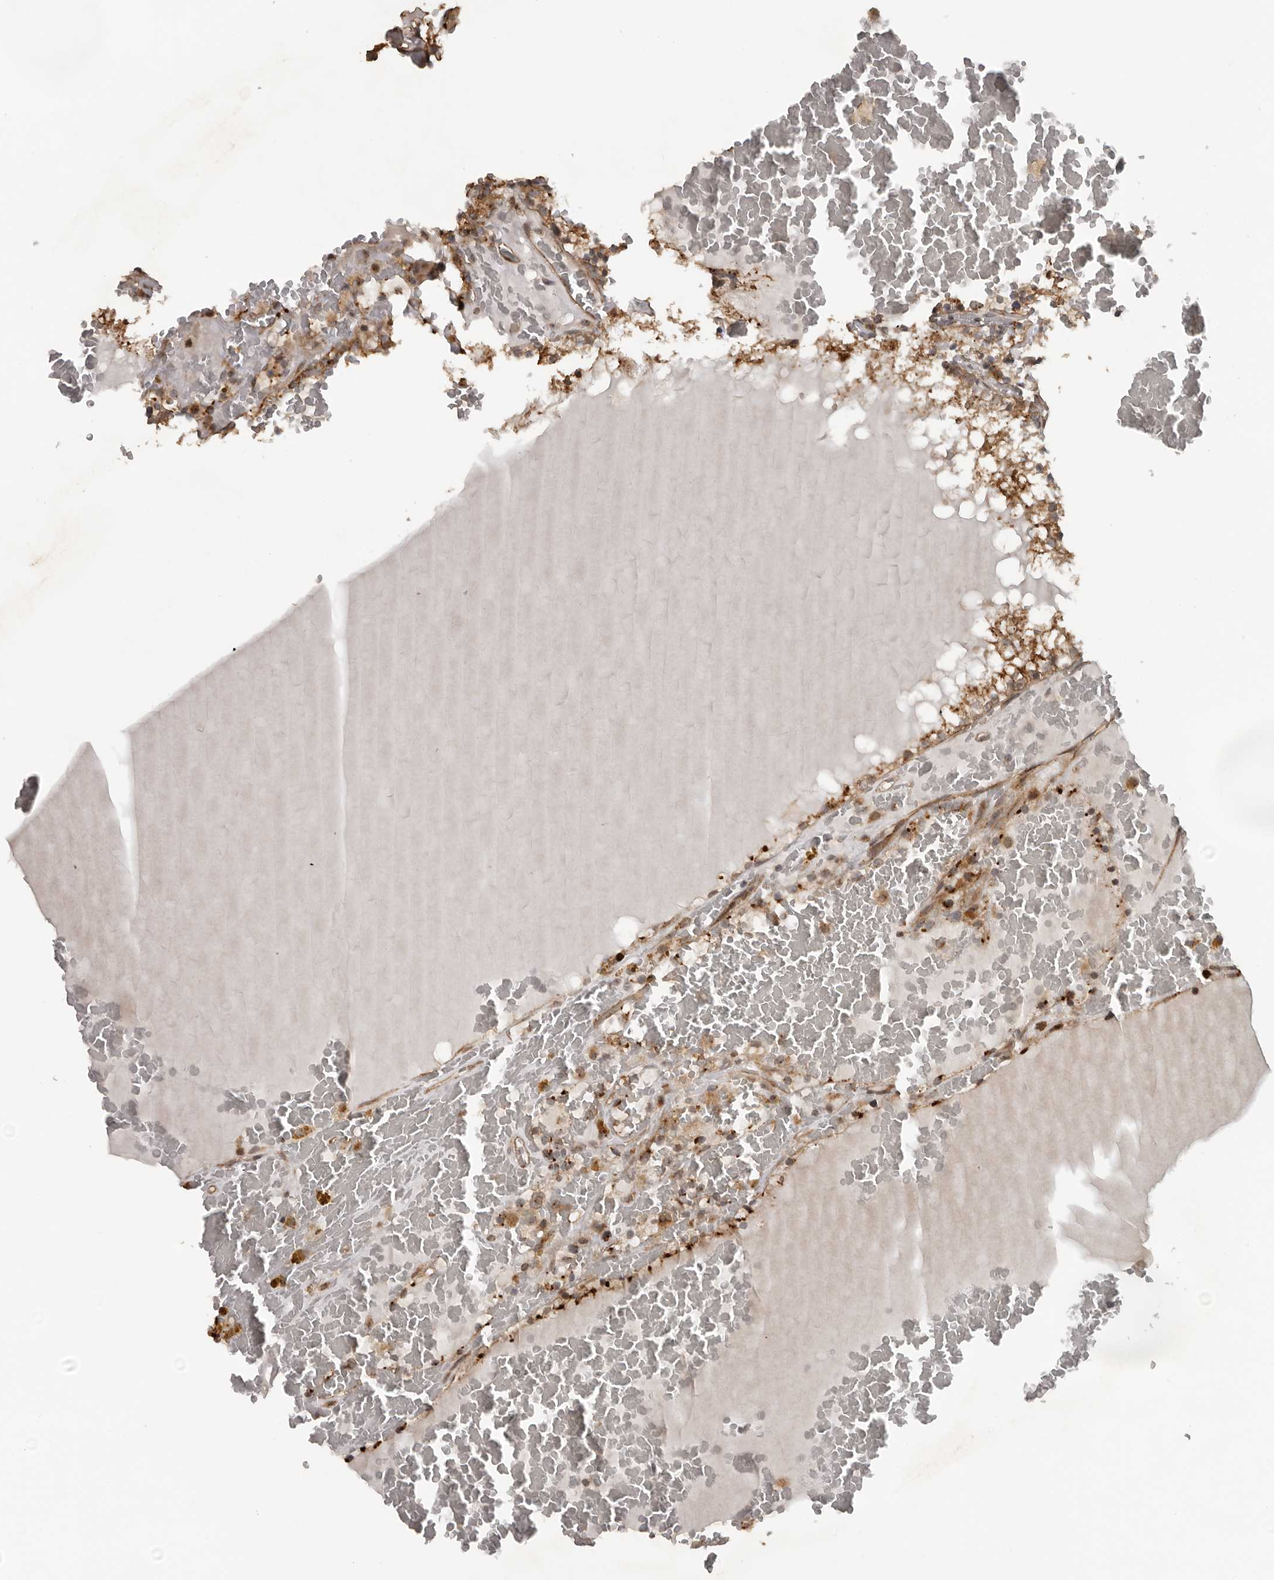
{"staining": {"intensity": "moderate", "quantity": ">75%", "location": "cytoplasmic/membranous"}, "tissue": "renal cancer", "cell_type": "Tumor cells", "image_type": "cancer", "snomed": [{"axis": "morphology", "description": "Adenocarcinoma, NOS"}, {"axis": "topography", "description": "Kidney"}], "caption": "A medium amount of moderate cytoplasmic/membranous positivity is present in about >75% of tumor cells in renal cancer tissue.", "gene": "CEP350", "patient": {"sex": "female", "age": 56}}